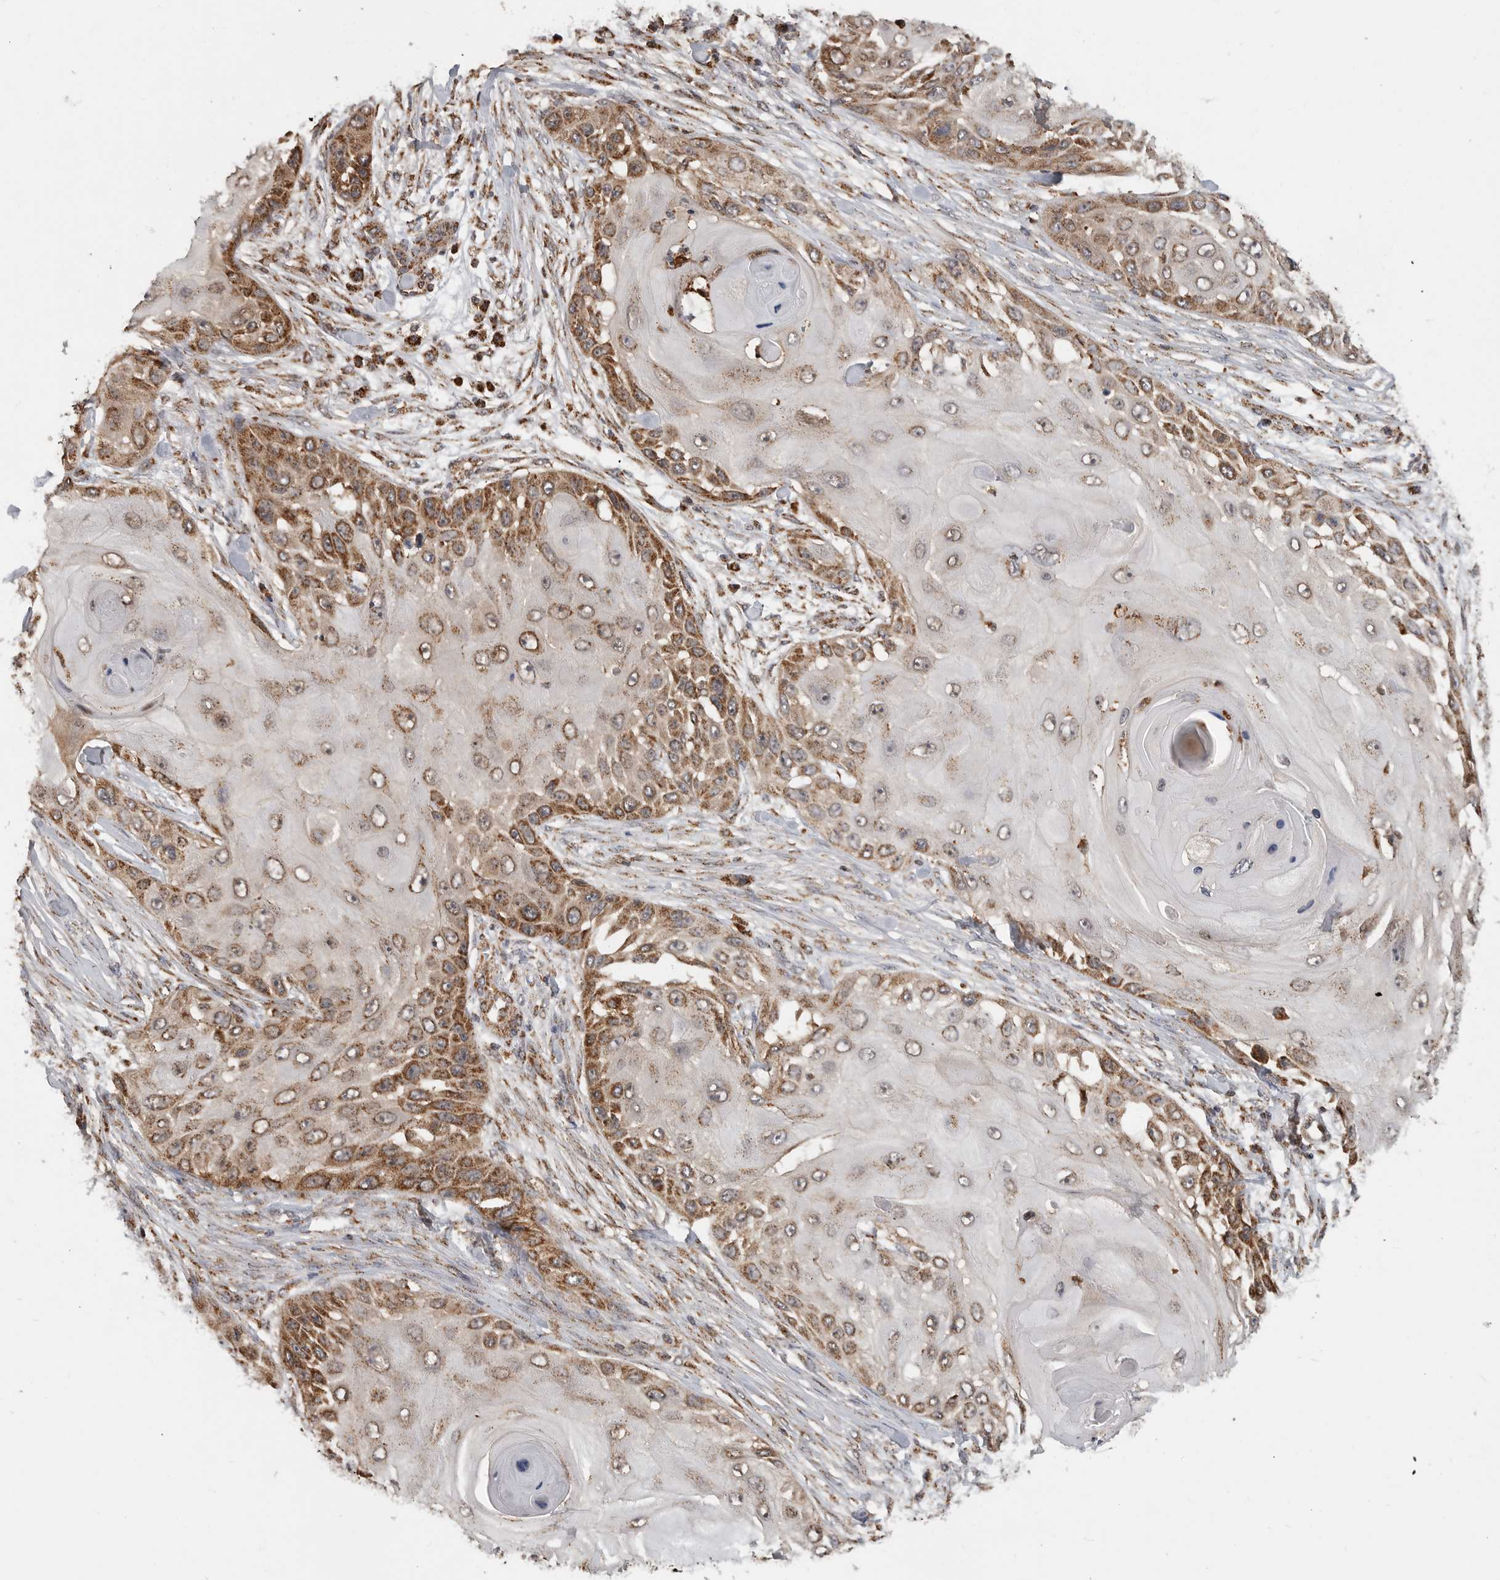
{"staining": {"intensity": "moderate", "quantity": ">75%", "location": "cytoplasmic/membranous"}, "tissue": "skin cancer", "cell_type": "Tumor cells", "image_type": "cancer", "snomed": [{"axis": "morphology", "description": "Squamous cell carcinoma, NOS"}, {"axis": "topography", "description": "Skin"}], "caption": "A medium amount of moderate cytoplasmic/membranous expression is present in about >75% of tumor cells in skin cancer tissue. The protein is stained brown, and the nuclei are stained in blue (DAB IHC with brightfield microscopy, high magnification).", "gene": "GCNT2", "patient": {"sex": "female", "age": 44}}